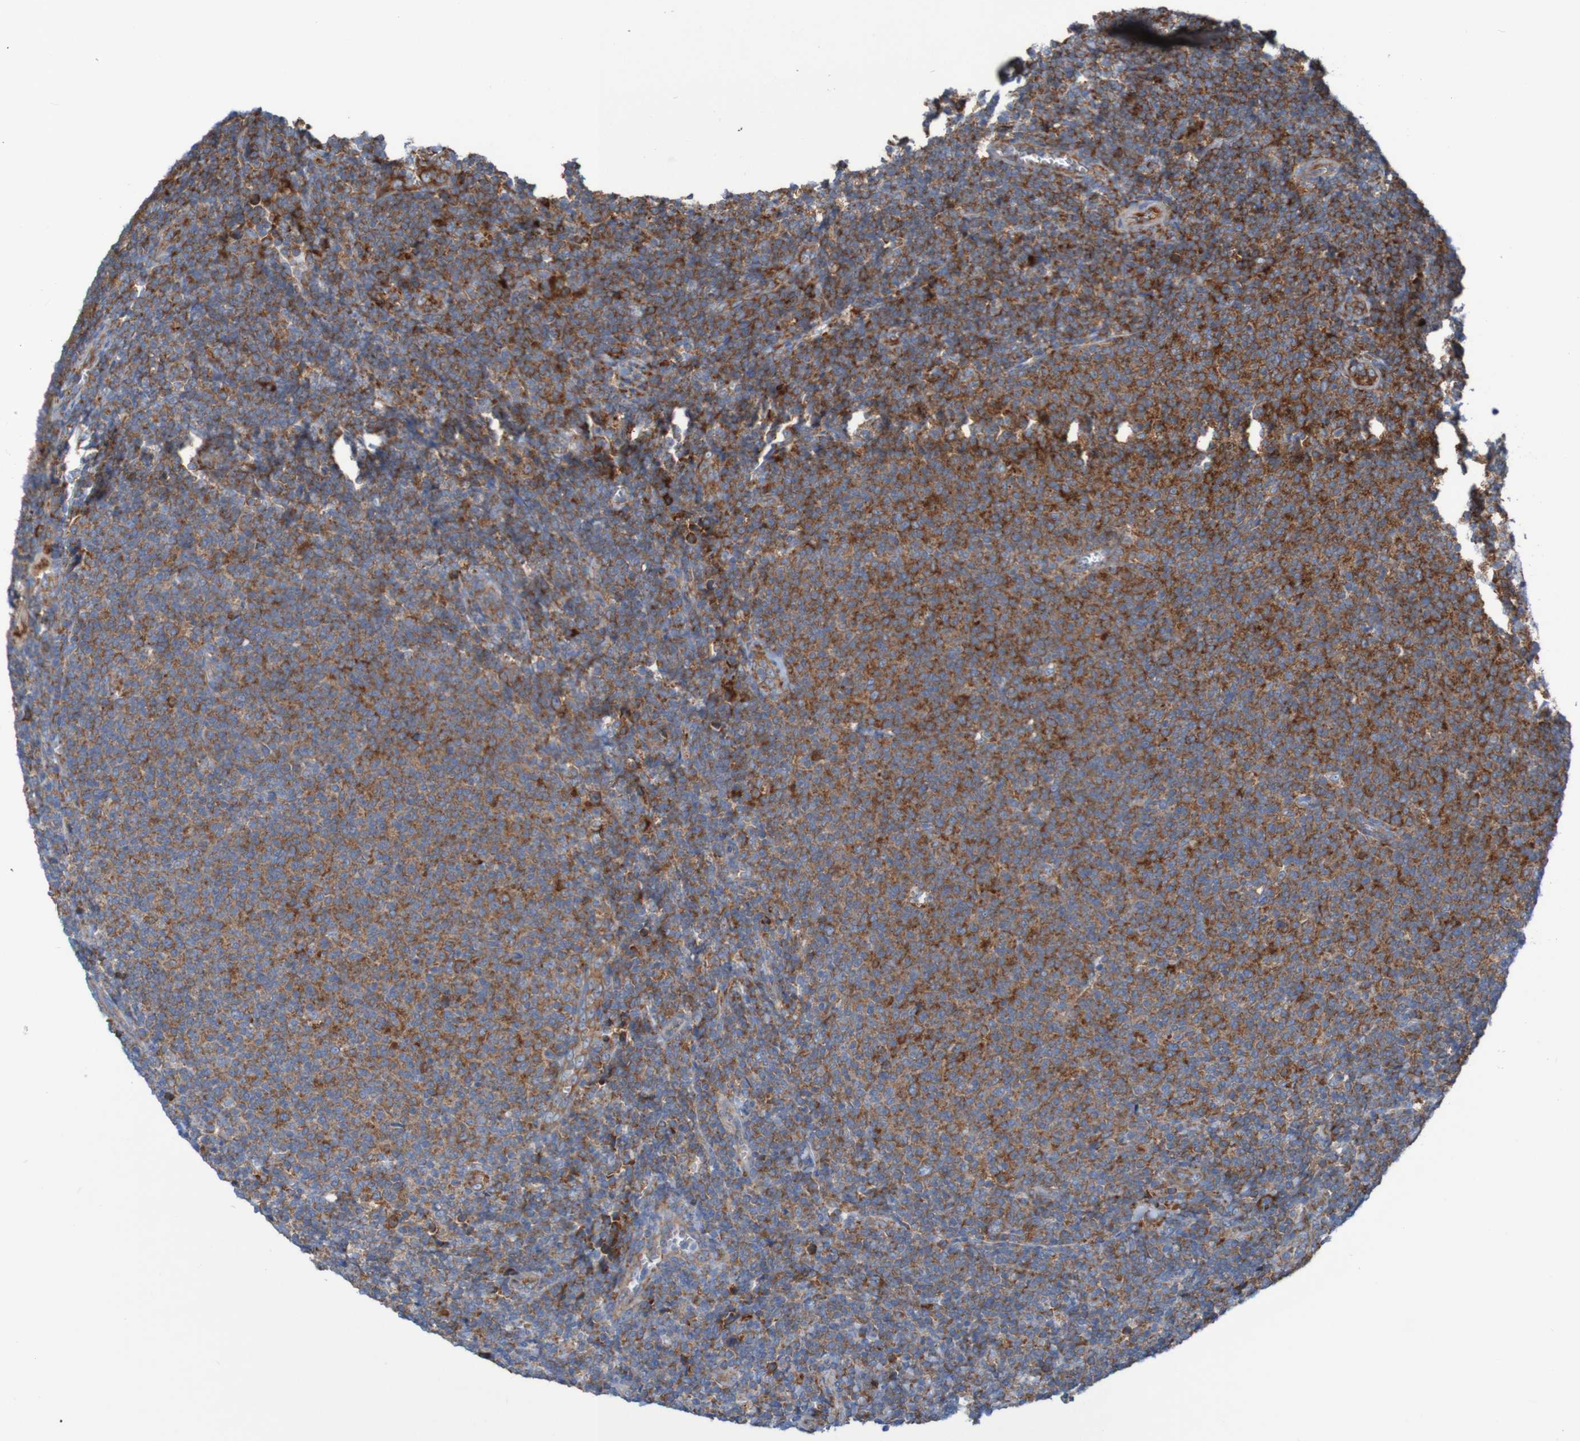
{"staining": {"intensity": "moderate", "quantity": ">75%", "location": "cytoplasmic/membranous"}, "tissue": "lymphoma", "cell_type": "Tumor cells", "image_type": "cancer", "snomed": [{"axis": "morphology", "description": "Malignant lymphoma, non-Hodgkin's type, Low grade"}, {"axis": "topography", "description": "Lymph node"}], "caption": "The immunohistochemical stain shows moderate cytoplasmic/membranous staining in tumor cells of lymphoma tissue.", "gene": "RPL10", "patient": {"sex": "male", "age": 66}}